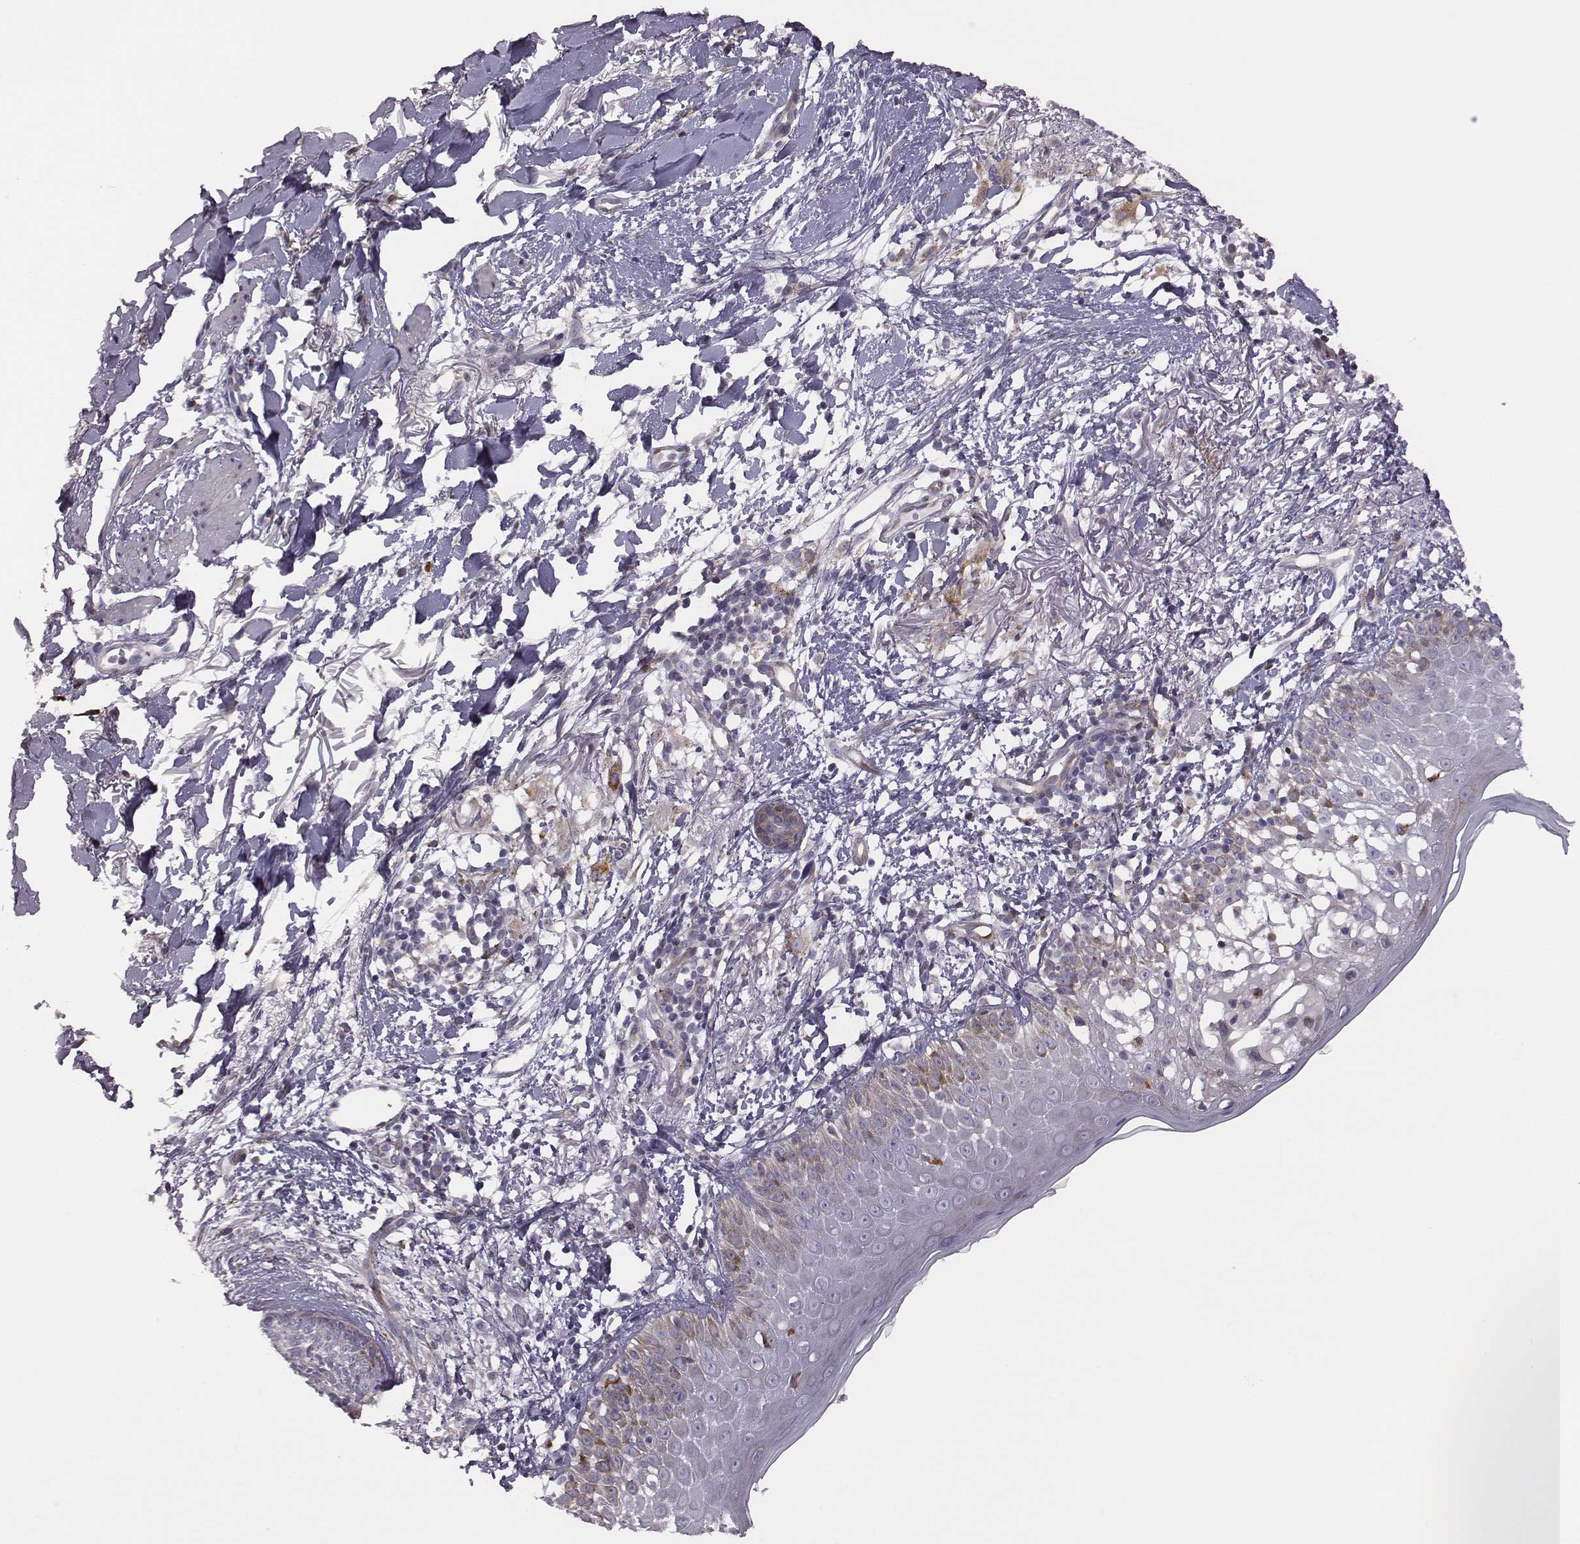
{"staining": {"intensity": "moderate", "quantity": "<25%", "location": "cytoplasmic/membranous"}, "tissue": "skin cancer", "cell_type": "Tumor cells", "image_type": "cancer", "snomed": [{"axis": "morphology", "description": "Normal tissue, NOS"}, {"axis": "morphology", "description": "Basal cell carcinoma"}, {"axis": "topography", "description": "Skin"}], "caption": "Skin cancer tissue demonstrates moderate cytoplasmic/membranous expression in about <25% of tumor cells, visualized by immunohistochemistry.", "gene": "SELENOI", "patient": {"sex": "male", "age": 84}}